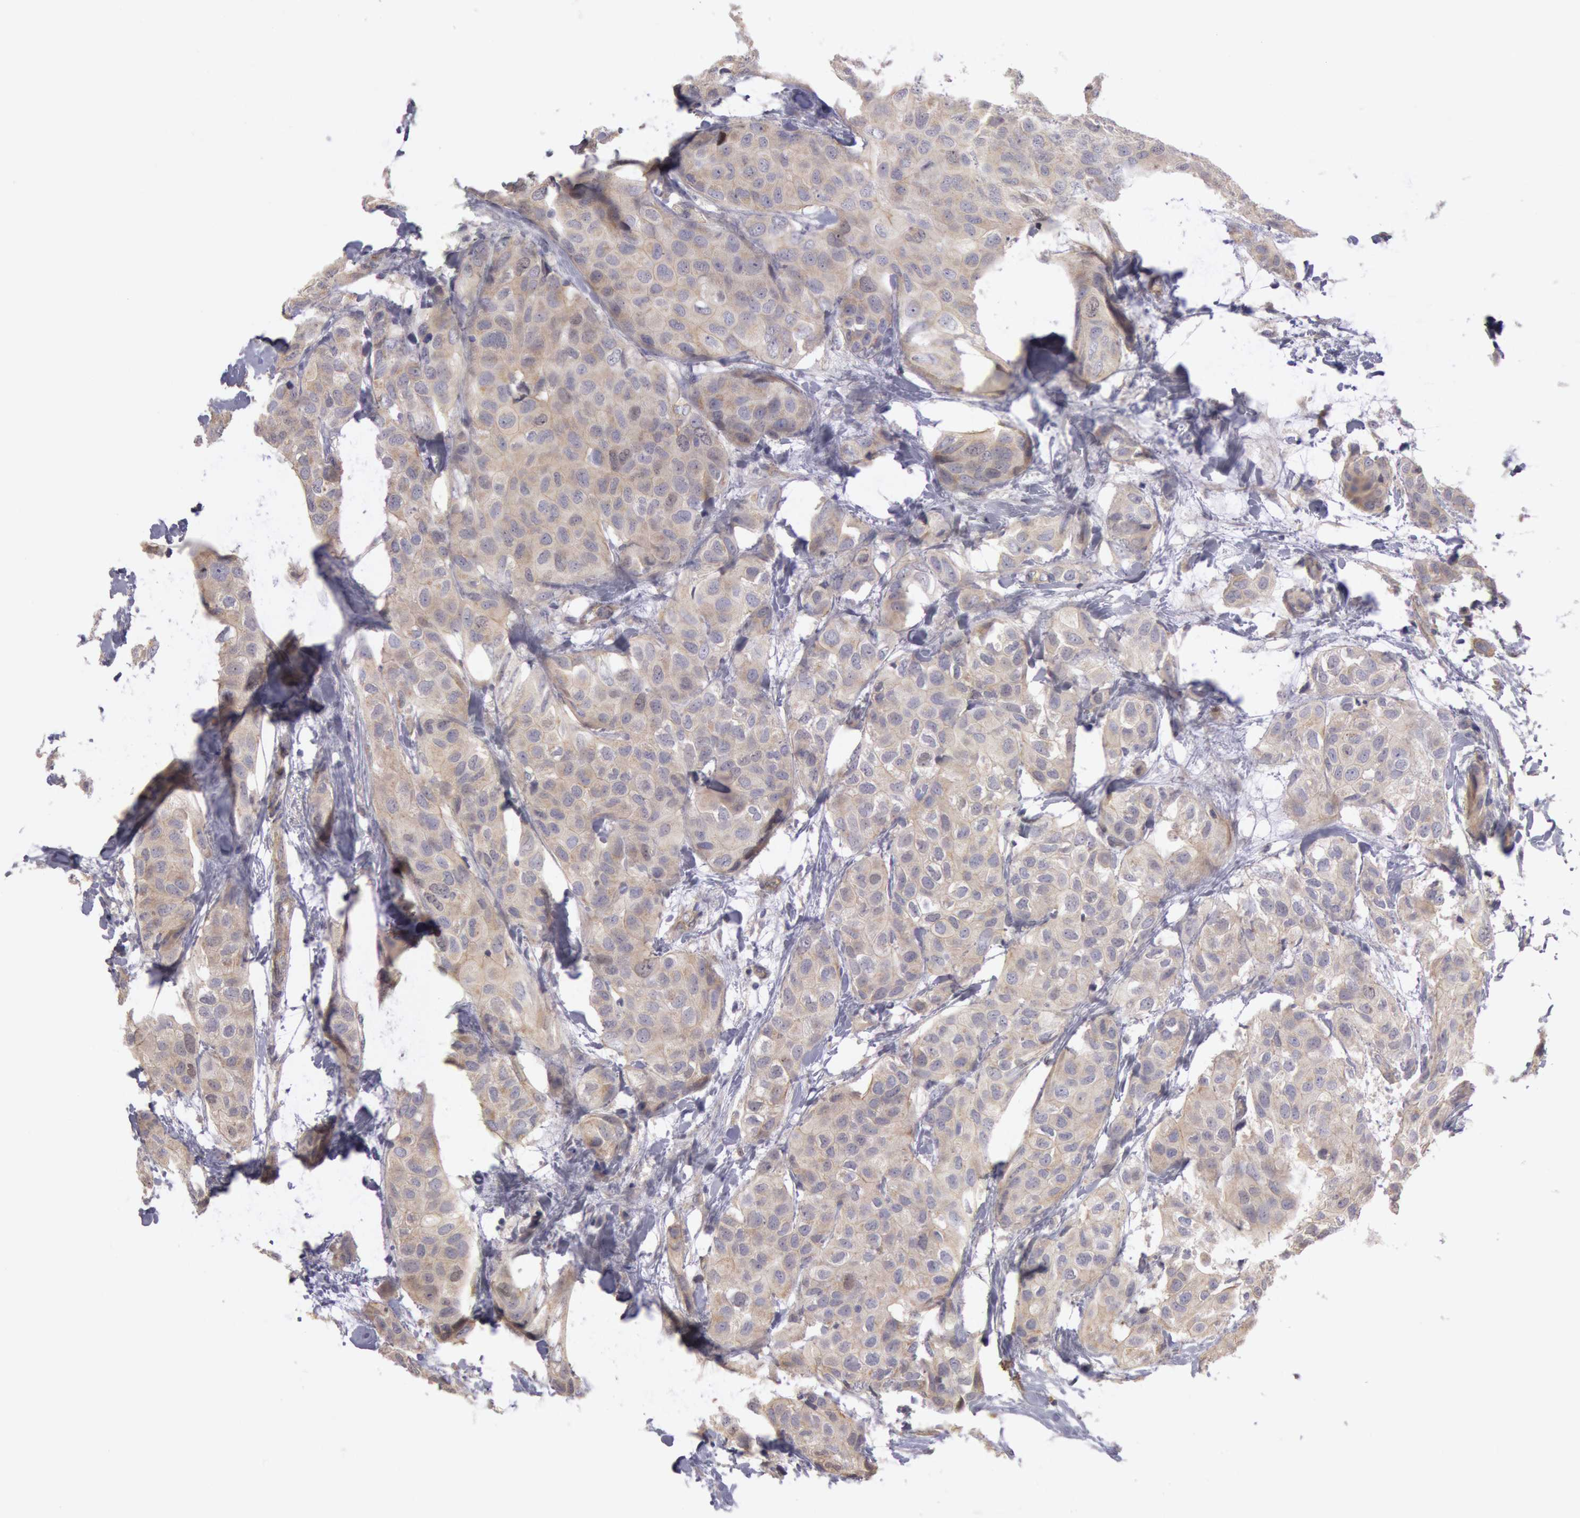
{"staining": {"intensity": "negative", "quantity": "none", "location": "none"}, "tissue": "breast cancer", "cell_type": "Tumor cells", "image_type": "cancer", "snomed": [{"axis": "morphology", "description": "Duct carcinoma"}, {"axis": "topography", "description": "Breast"}], "caption": "Breast cancer was stained to show a protein in brown. There is no significant expression in tumor cells.", "gene": "AMOTL1", "patient": {"sex": "female", "age": 68}}